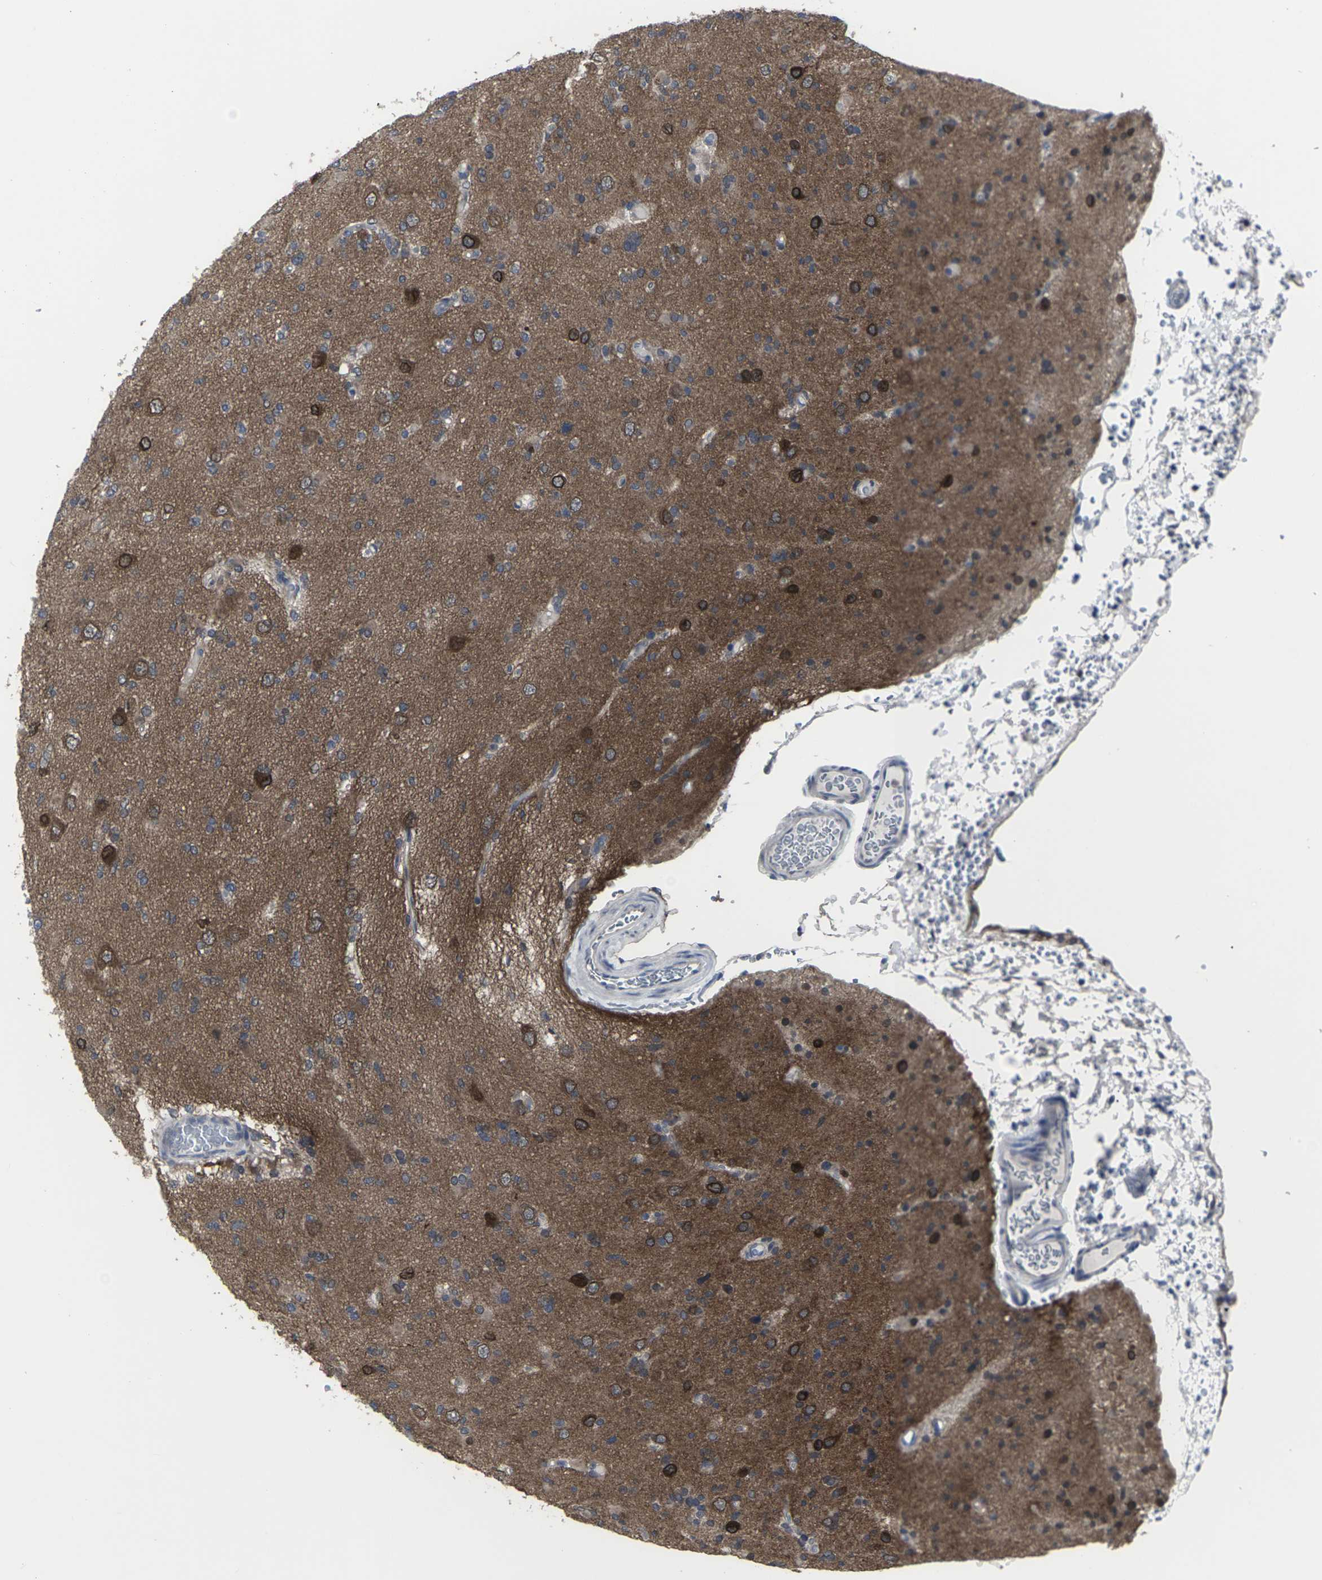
{"staining": {"intensity": "strong", "quantity": "25%-75%", "location": "cytoplasmic/membranous"}, "tissue": "glioma", "cell_type": "Tumor cells", "image_type": "cancer", "snomed": [{"axis": "morphology", "description": "Glioma, malignant, Low grade"}, {"axis": "topography", "description": "Brain"}], "caption": "The histopathology image demonstrates immunohistochemical staining of glioma. There is strong cytoplasmic/membranous expression is appreciated in about 25%-75% of tumor cells. The protein is stained brown, and the nuclei are stained in blue (DAB IHC with brightfield microscopy, high magnification).", "gene": "HPRT1", "patient": {"sex": "female", "age": 22}}